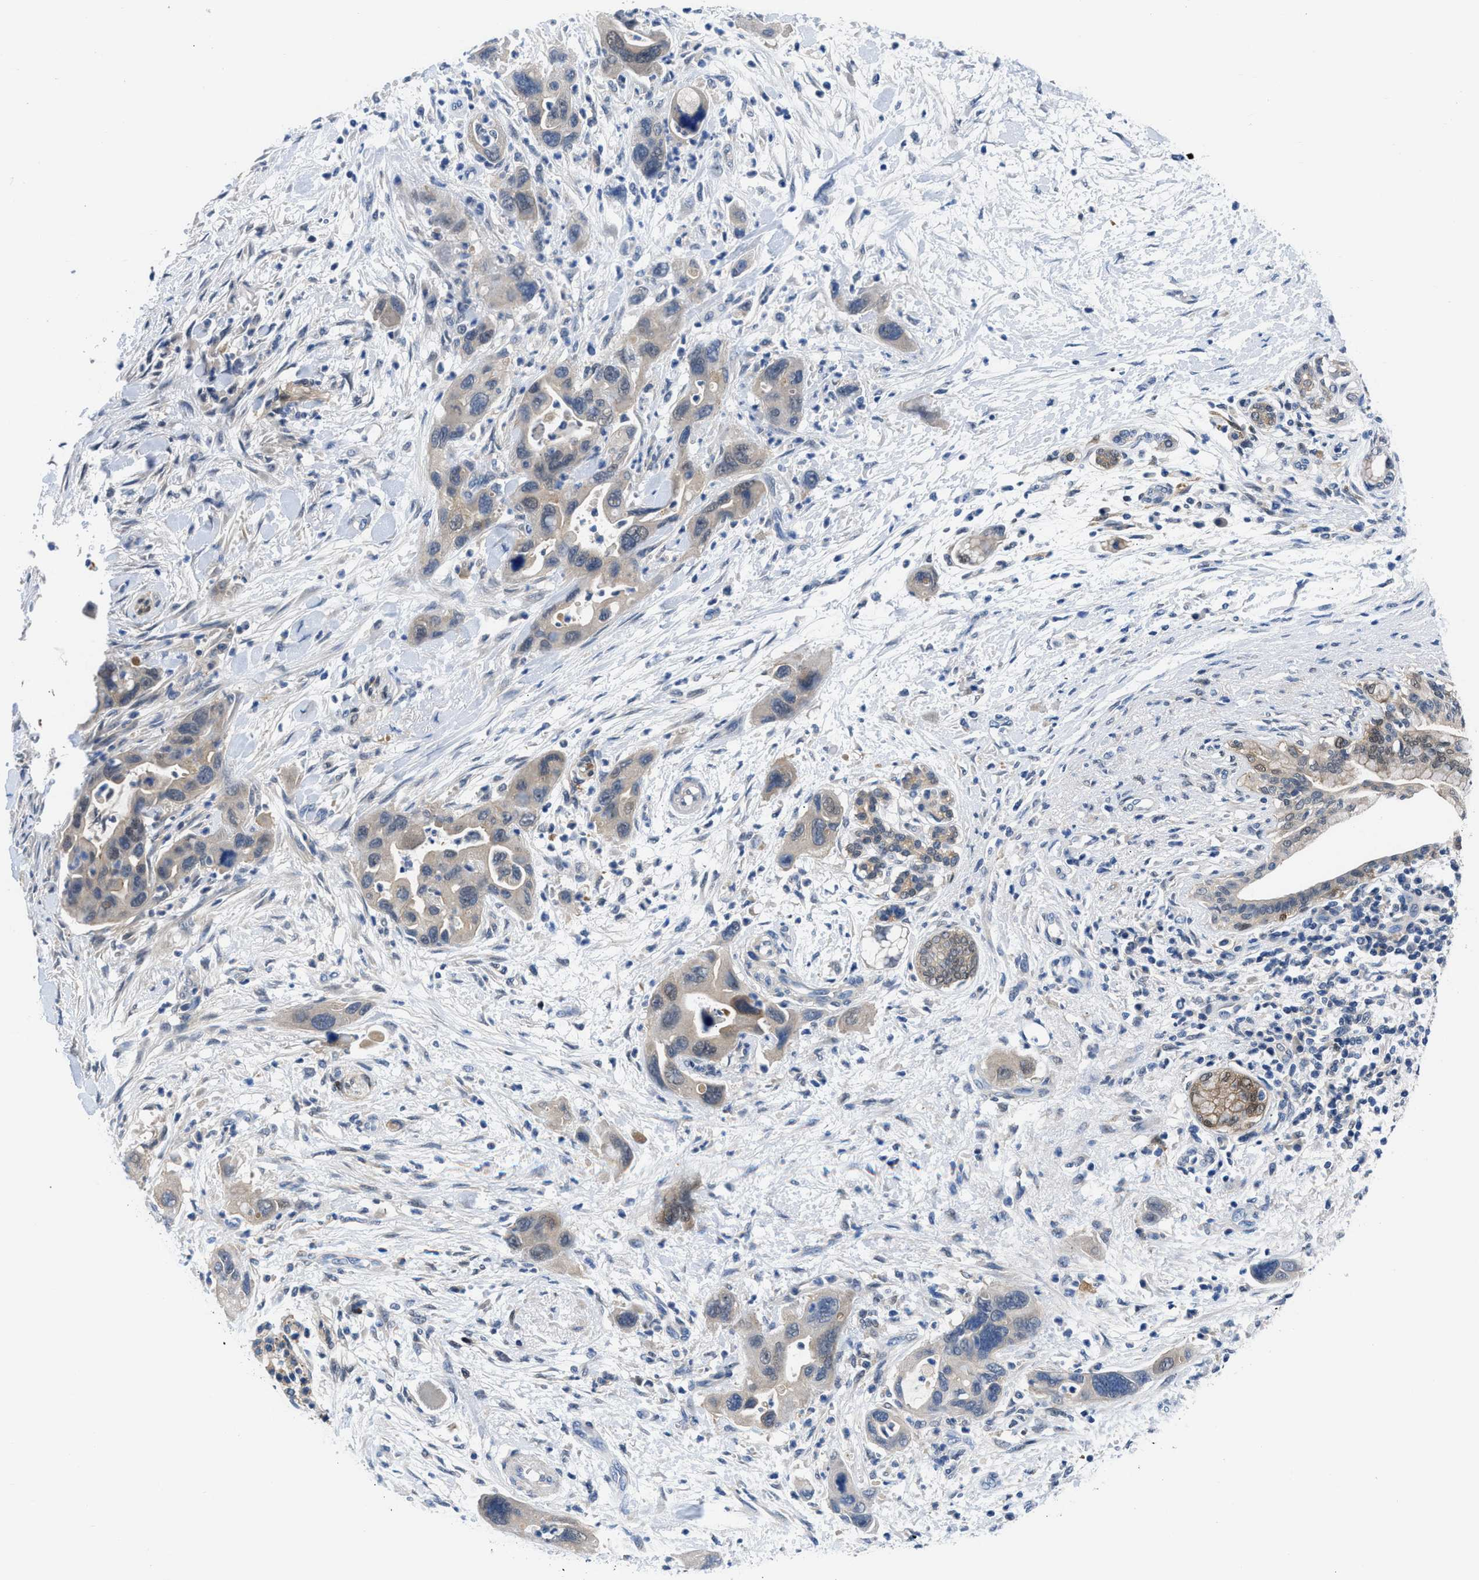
{"staining": {"intensity": "weak", "quantity": "<25%", "location": "cytoplasmic/membranous"}, "tissue": "pancreatic cancer", "cell_type": "Tumor cells", "image_type": "cancer", "snomed": [{"axis": "morphology", "description": "Normal tissue, NOS"}, {"axis": "morphology", "description": "Adenocarcinoma, NOS"}, {"axis": "topography", "description": "Pancreas"}], "caption": "This is an immunohistochemistry (IHC) histopathology image of human pancreatic cancer (adenocarcinoma). There is no staining in tumor cells.", "gene": "CBR1", "patient": {"sex": "female", "age": 71}}